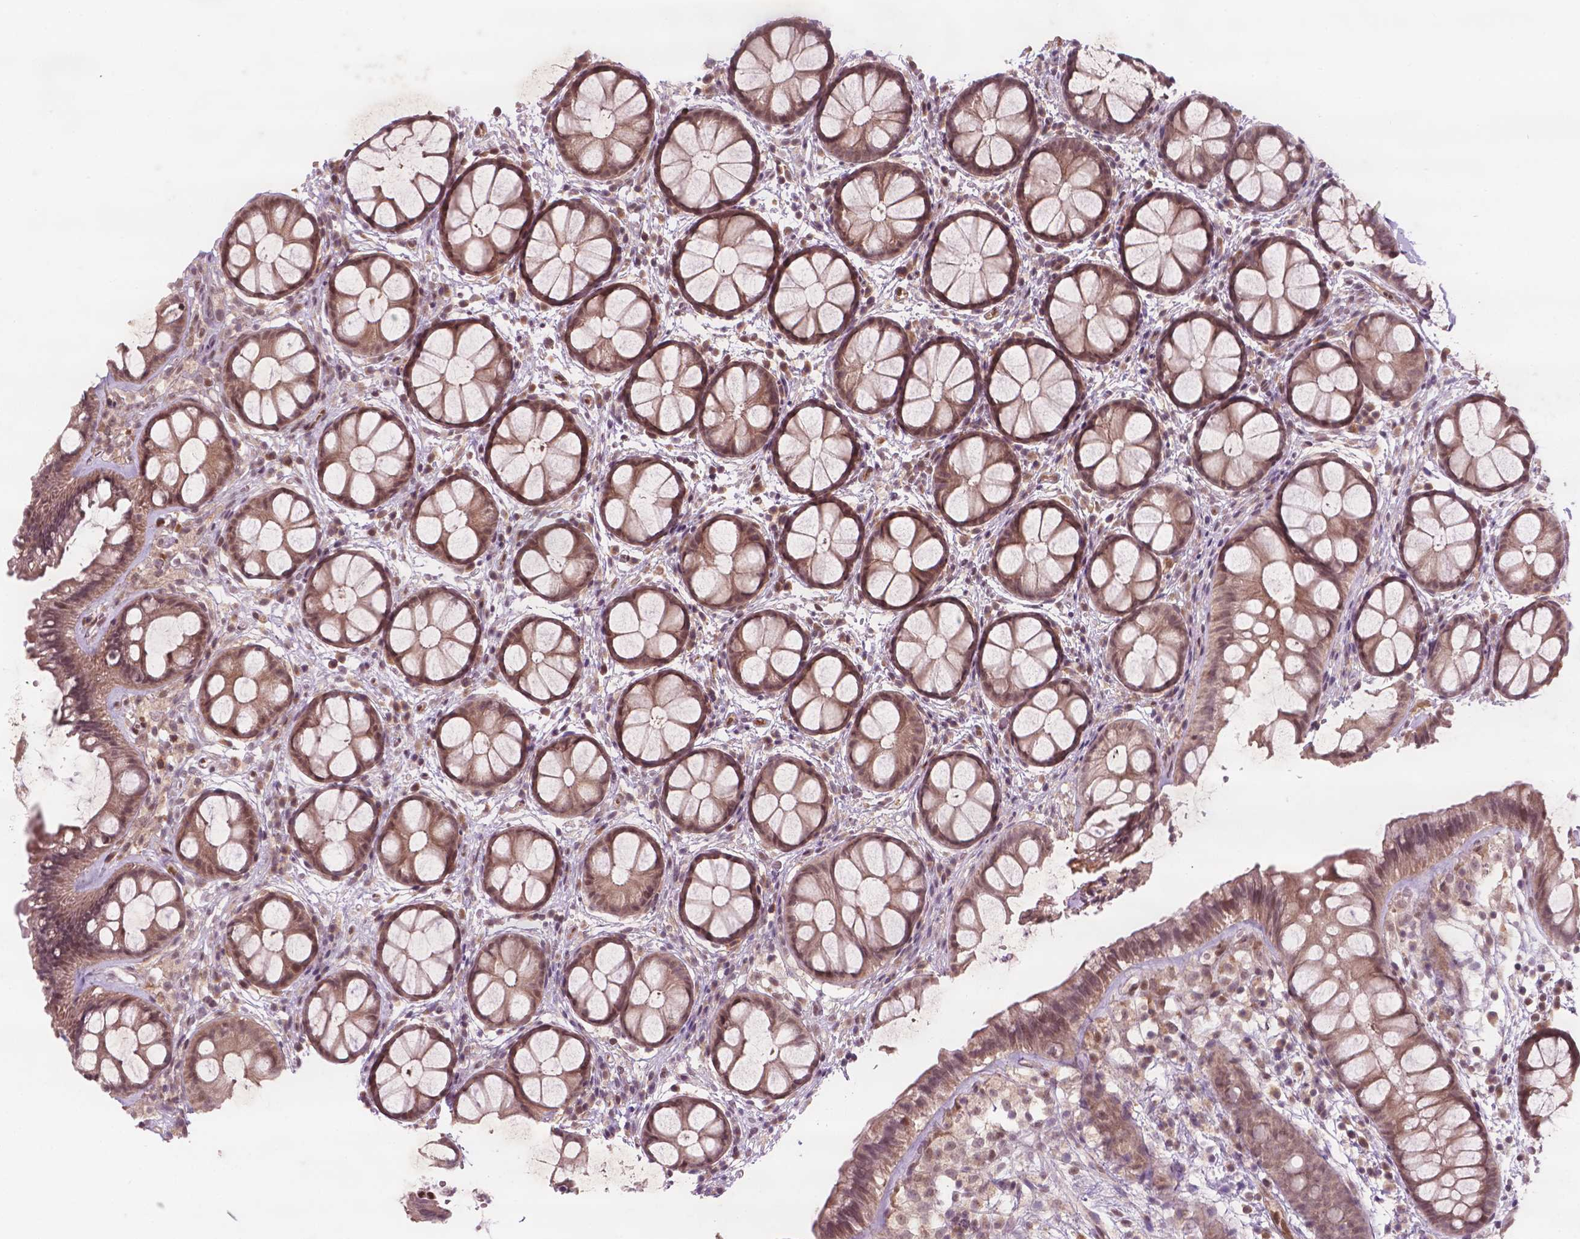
{"staining": {"intensity": "moderate", "quantity": ">75%", "location": "cytoplasmic/membranous"}, "tissue": "rectum", "cell_type": "Glandular cells", "image_type": "normal", "snomed": [{"axis": "morphology", "description": "Normal tissue, NOS"}, {"axis": "topography", "description": "Rectum"}], "caption": "Rectum stained for a protein reveals moderate cytoplasmic/membranous positivity in glandular cells. The protein of interest is stained brown, and the nuclei are stained in blue (DAB IHC with brightfield microscopy, high magnification).", "gene": "NFAT5", "patient": {"sex": "female", "age": 62}}